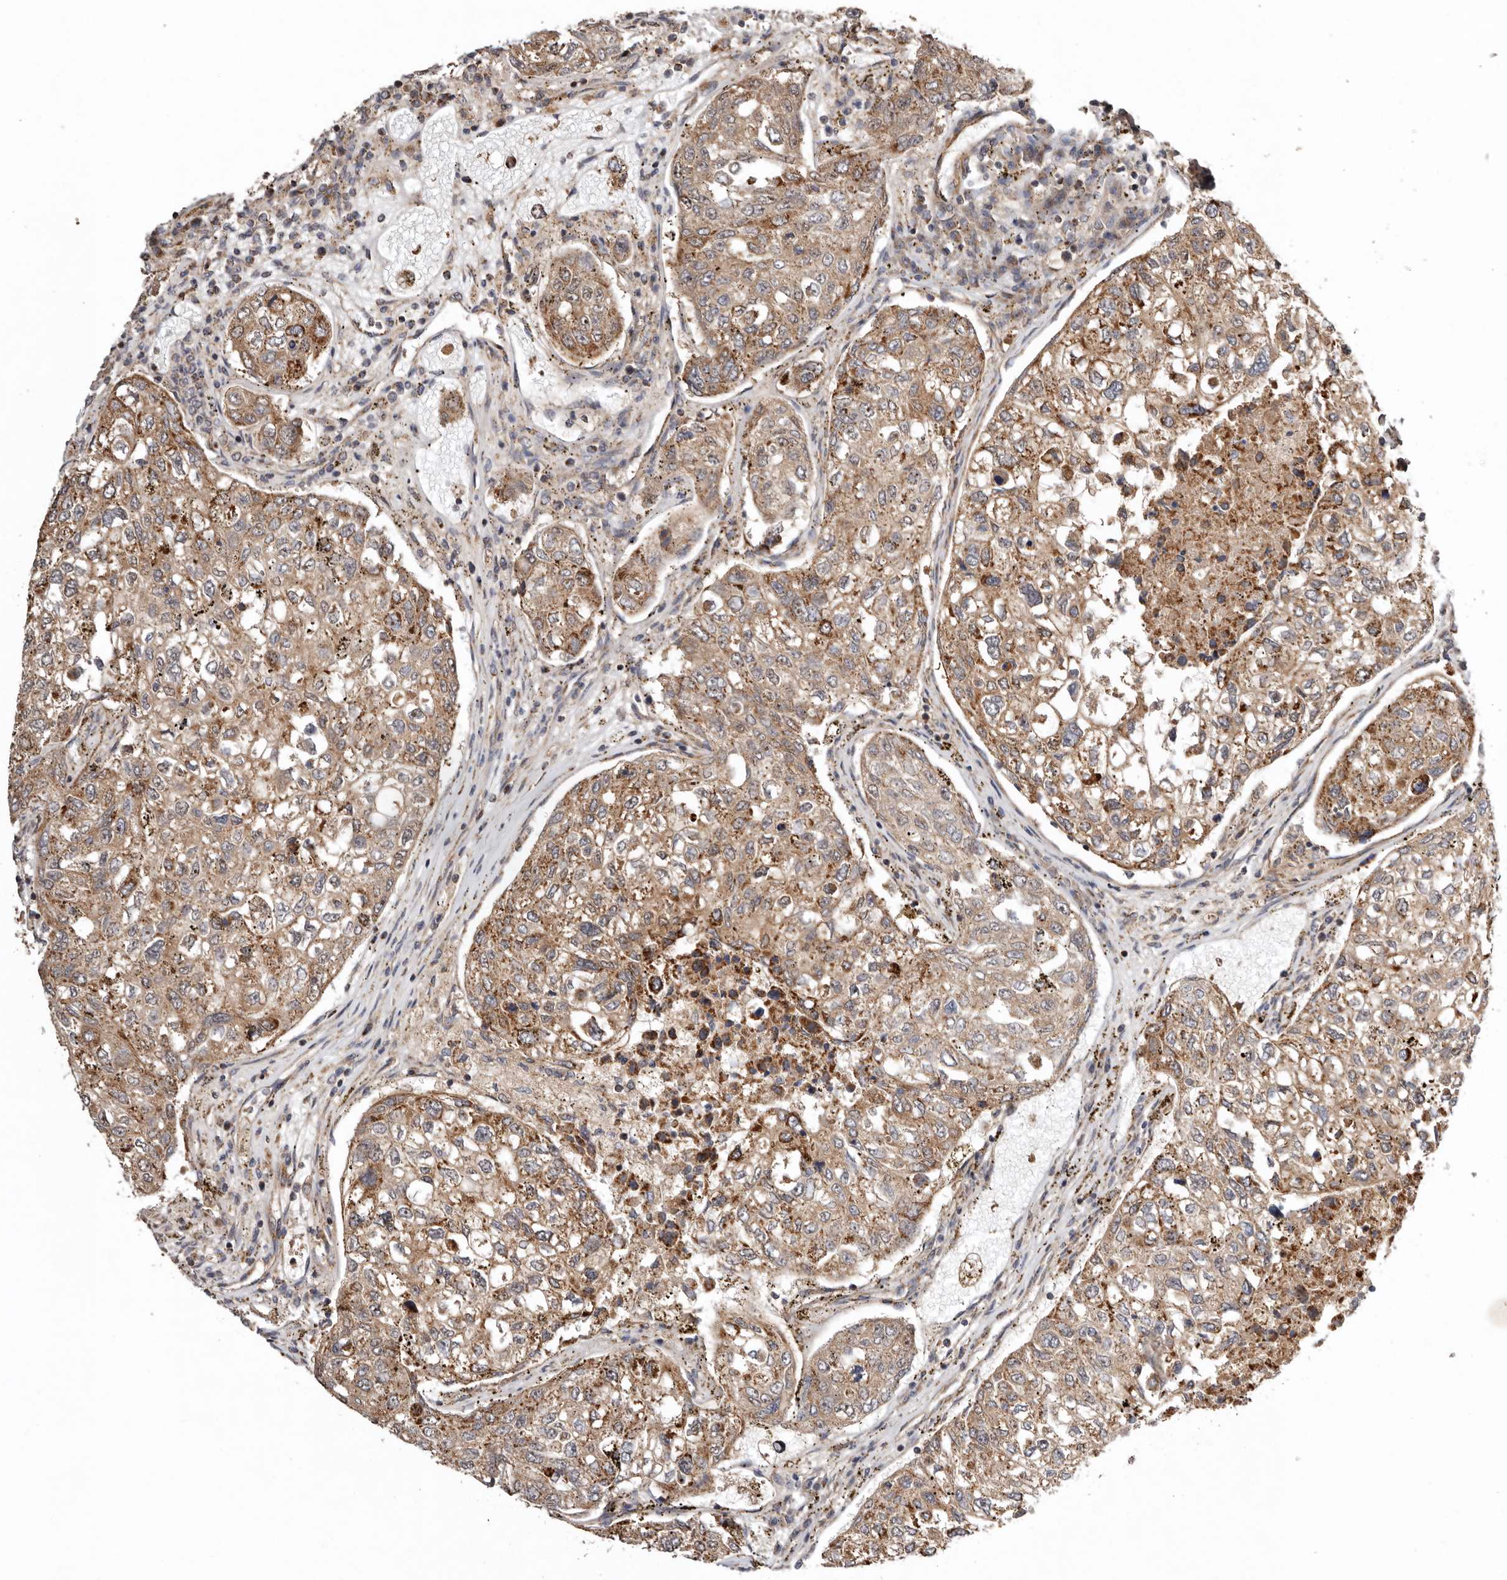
{"staining": {"intensity": "moderate", "quantity": ">75%", "location": "cytoplasmic/membranous"}, "tissue": "urothelial cancer", "cell_type": "Tumor cells", "image_type": "cancer", "snomed": [{"axis": "morphology", "description": "Urothelial carcinoma, High grade"}, {"axis": "topography", "description": "Lymph node"}, {"axis": "topography", "description": "Urinary bladder"}], "caption": "The histopathology image displays a brown stain indicating the presence of a protein in the cytoplasmic/membranous of tumor cells in urothelial cancer.", "gene": "PROKR1", "patient": {"sex": "male", "age": 51}}